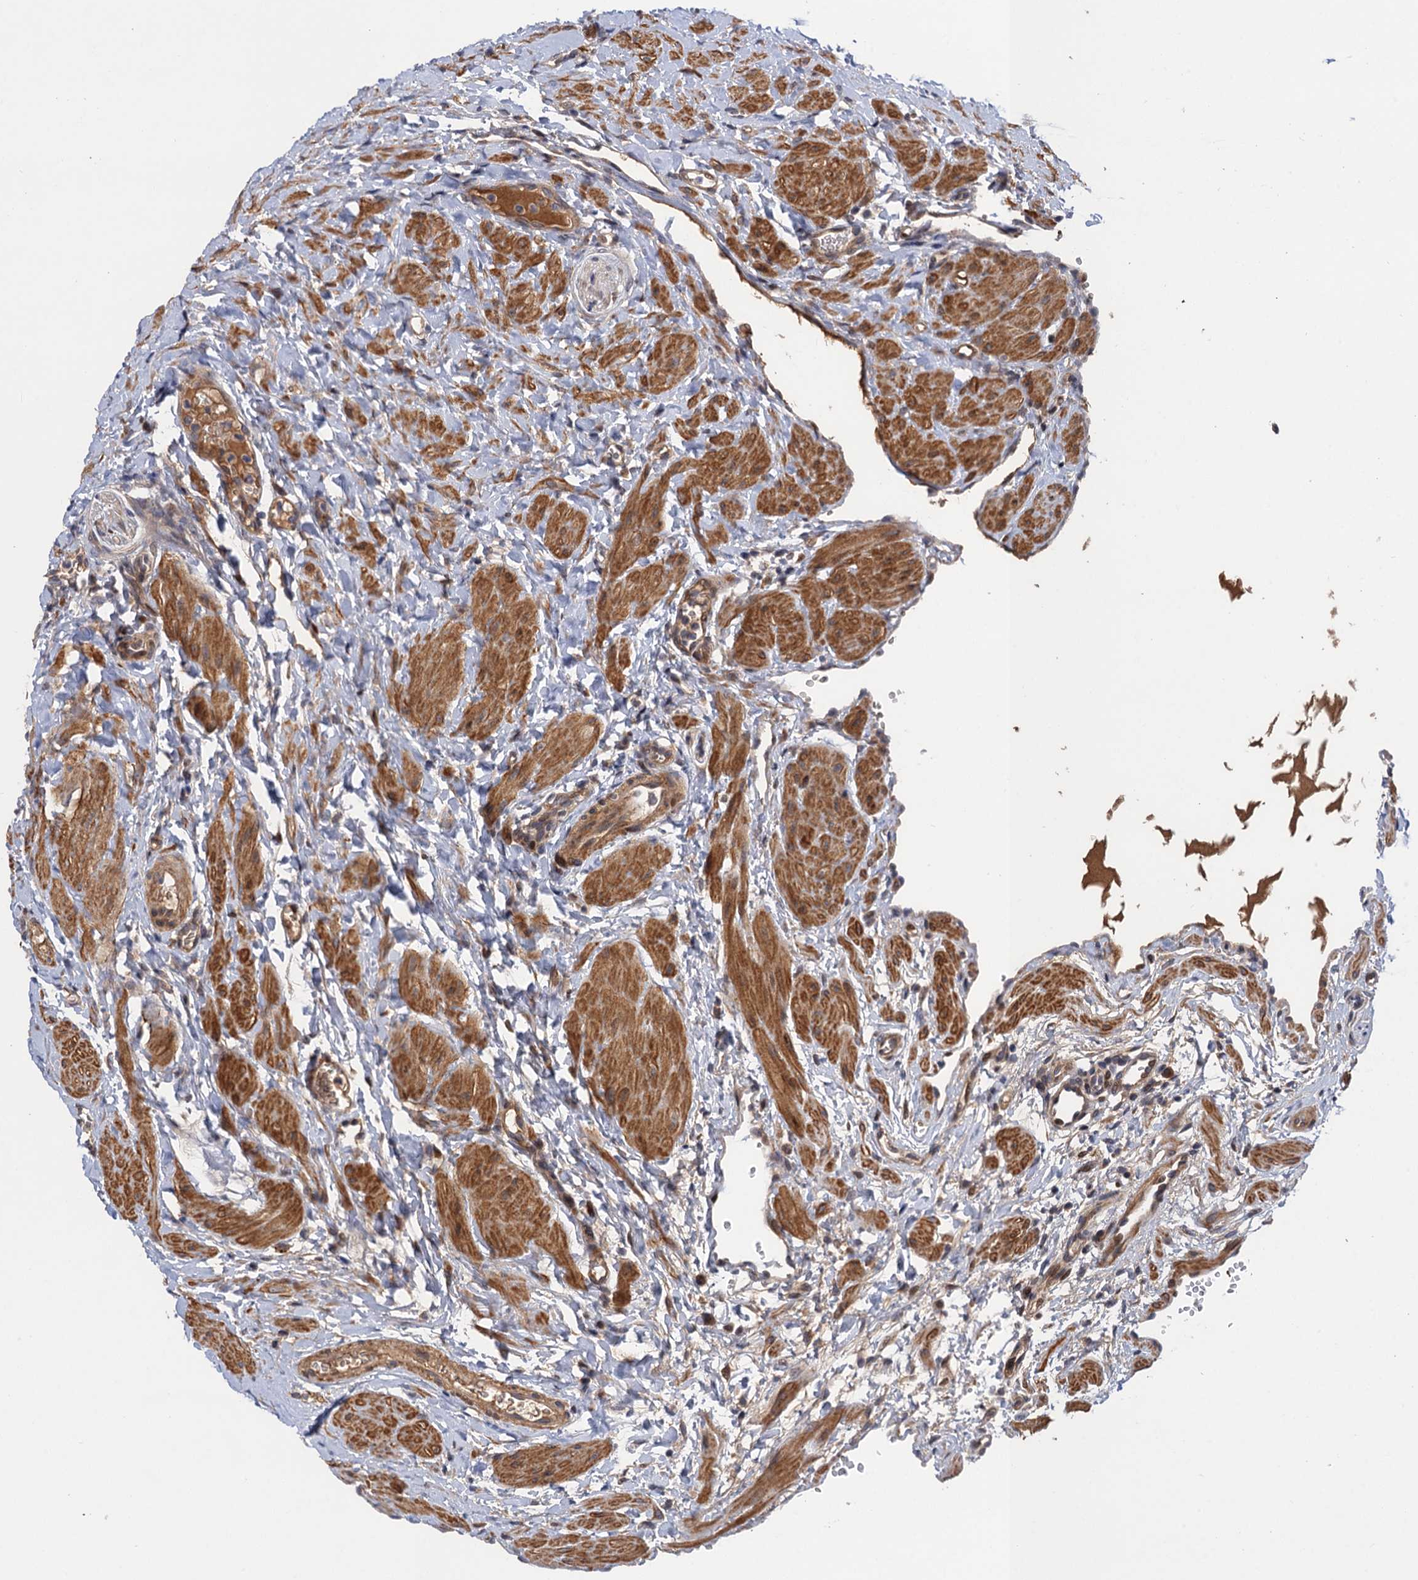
{"staining": {"intensity": "moderate", "quantity": ">75%", "location": "cytoplasmic/membranous"}, "tissue": "ovary", "cell_type": "Follicle cells", "image_type": "normal", "snomed": [{"axis": "morphology", "description": "Normal tissue, NOS"}, {"axis": "morphology", "description": "Cyst, NOS"}, {"axis": "topography", "description": "Ovary"}], "caption": "Benign ovary was stained to show a protein in brown. There is medium levels of moderate cytoplasmic/membranous staining in approximately >75% of follicle cells.", "gene": "NEK8", "patient": {"sex": "female", "age": 33}}